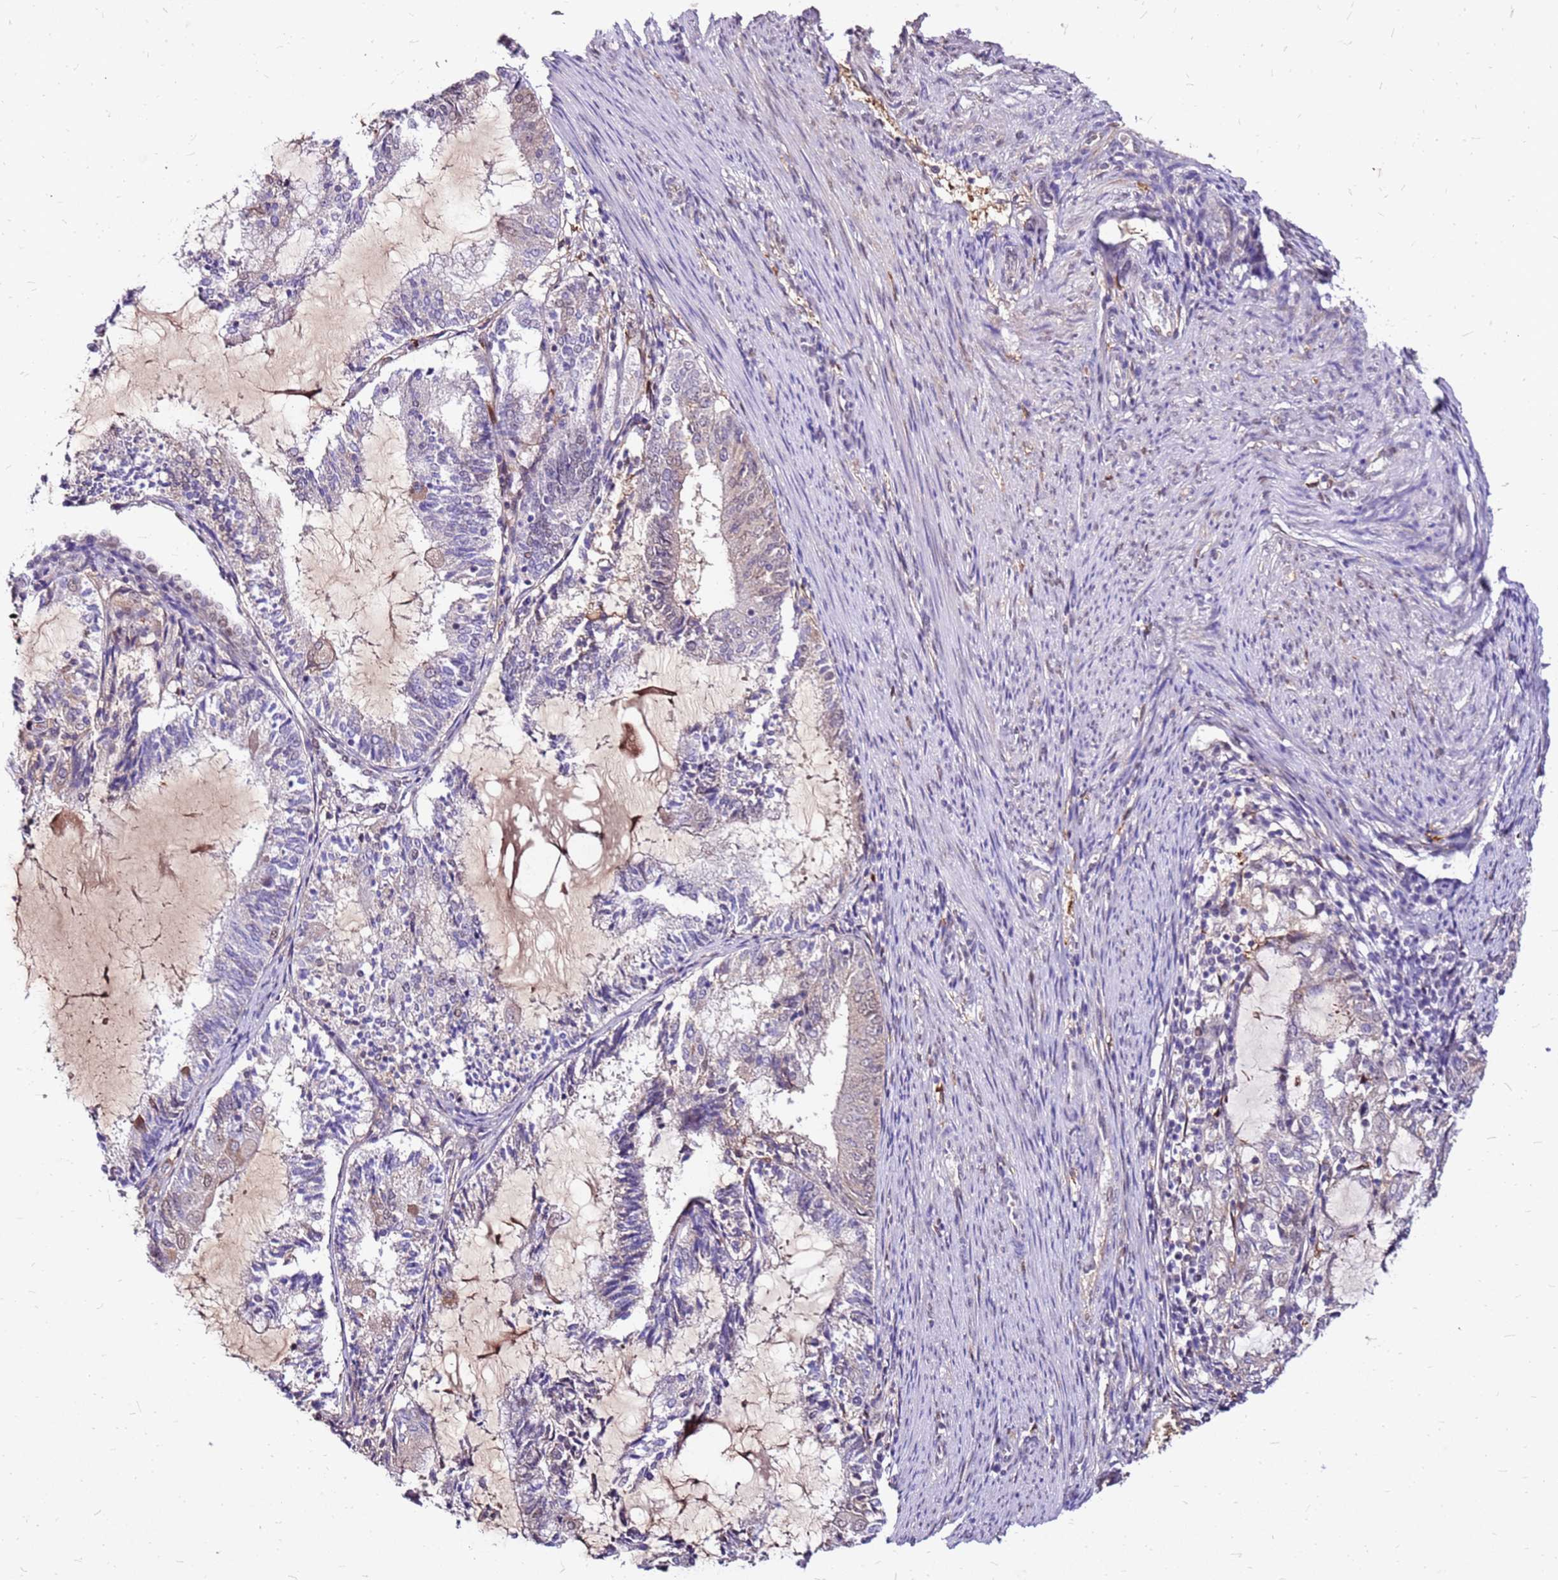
{"staining": {"intensity": "moderate", "quantity": "<25%", "location": "cytoplasmic/membranous"}, "tissue": "endometrial cancer", "cell_type": "Tumor cells", "image_type": "cancer", "snomed": [{"axis": "morphology", "description": "Adenocarcinoma, NOS"}, {"axis": "topography", "description": "Endometrium"}], "caption": "Immunohistochemical staining of human endometrial cancer (adenocarcinoma) reveals moderate cytoplasmic/membranous protein expression in approximately <25% of tumor cells.", "gene": "ALDH1A3", "patient": {"sex": "female", "age": 81}}